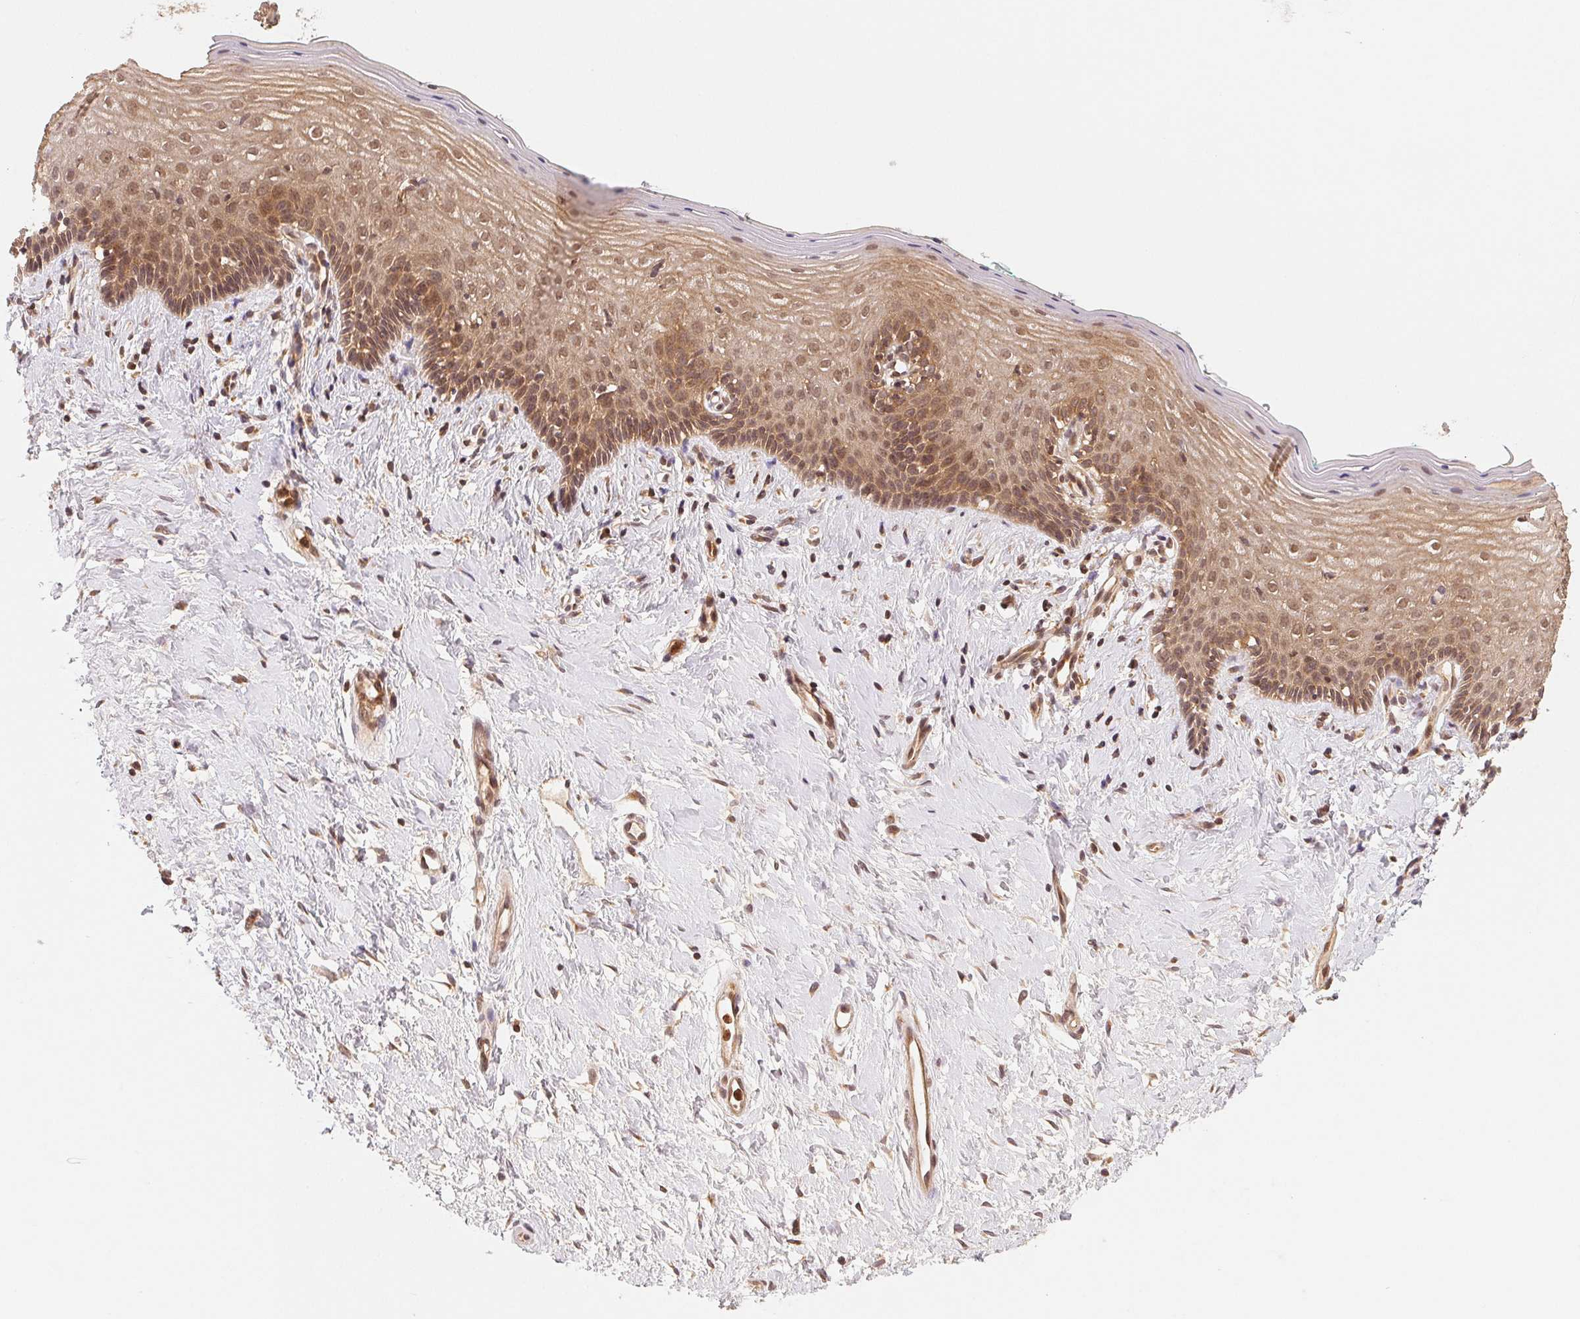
{"staining": {"intensity": "moderate", "quantity": ">75%", "location": "cytoplasmic/membranous,nuclear"}, "tissue": "vagina", "cell_type": "Squamous epithelial cells", "image_type": "normal", "snomed": [{"axis": "morphology", "description": "Normal tissue, NOS"}, {"axis": "topography", "description": "Vagina"}], "caption": "A brown stain shows moderate cytoplasmic/membranous,nuclear positivity of a protein in squamous epithelial cells of benign vagina. (Brightfield microscopy of DAB IHC at high magnification).", "gene": "CCDC102B", "patient": {"sex": "female", "age": 42}}